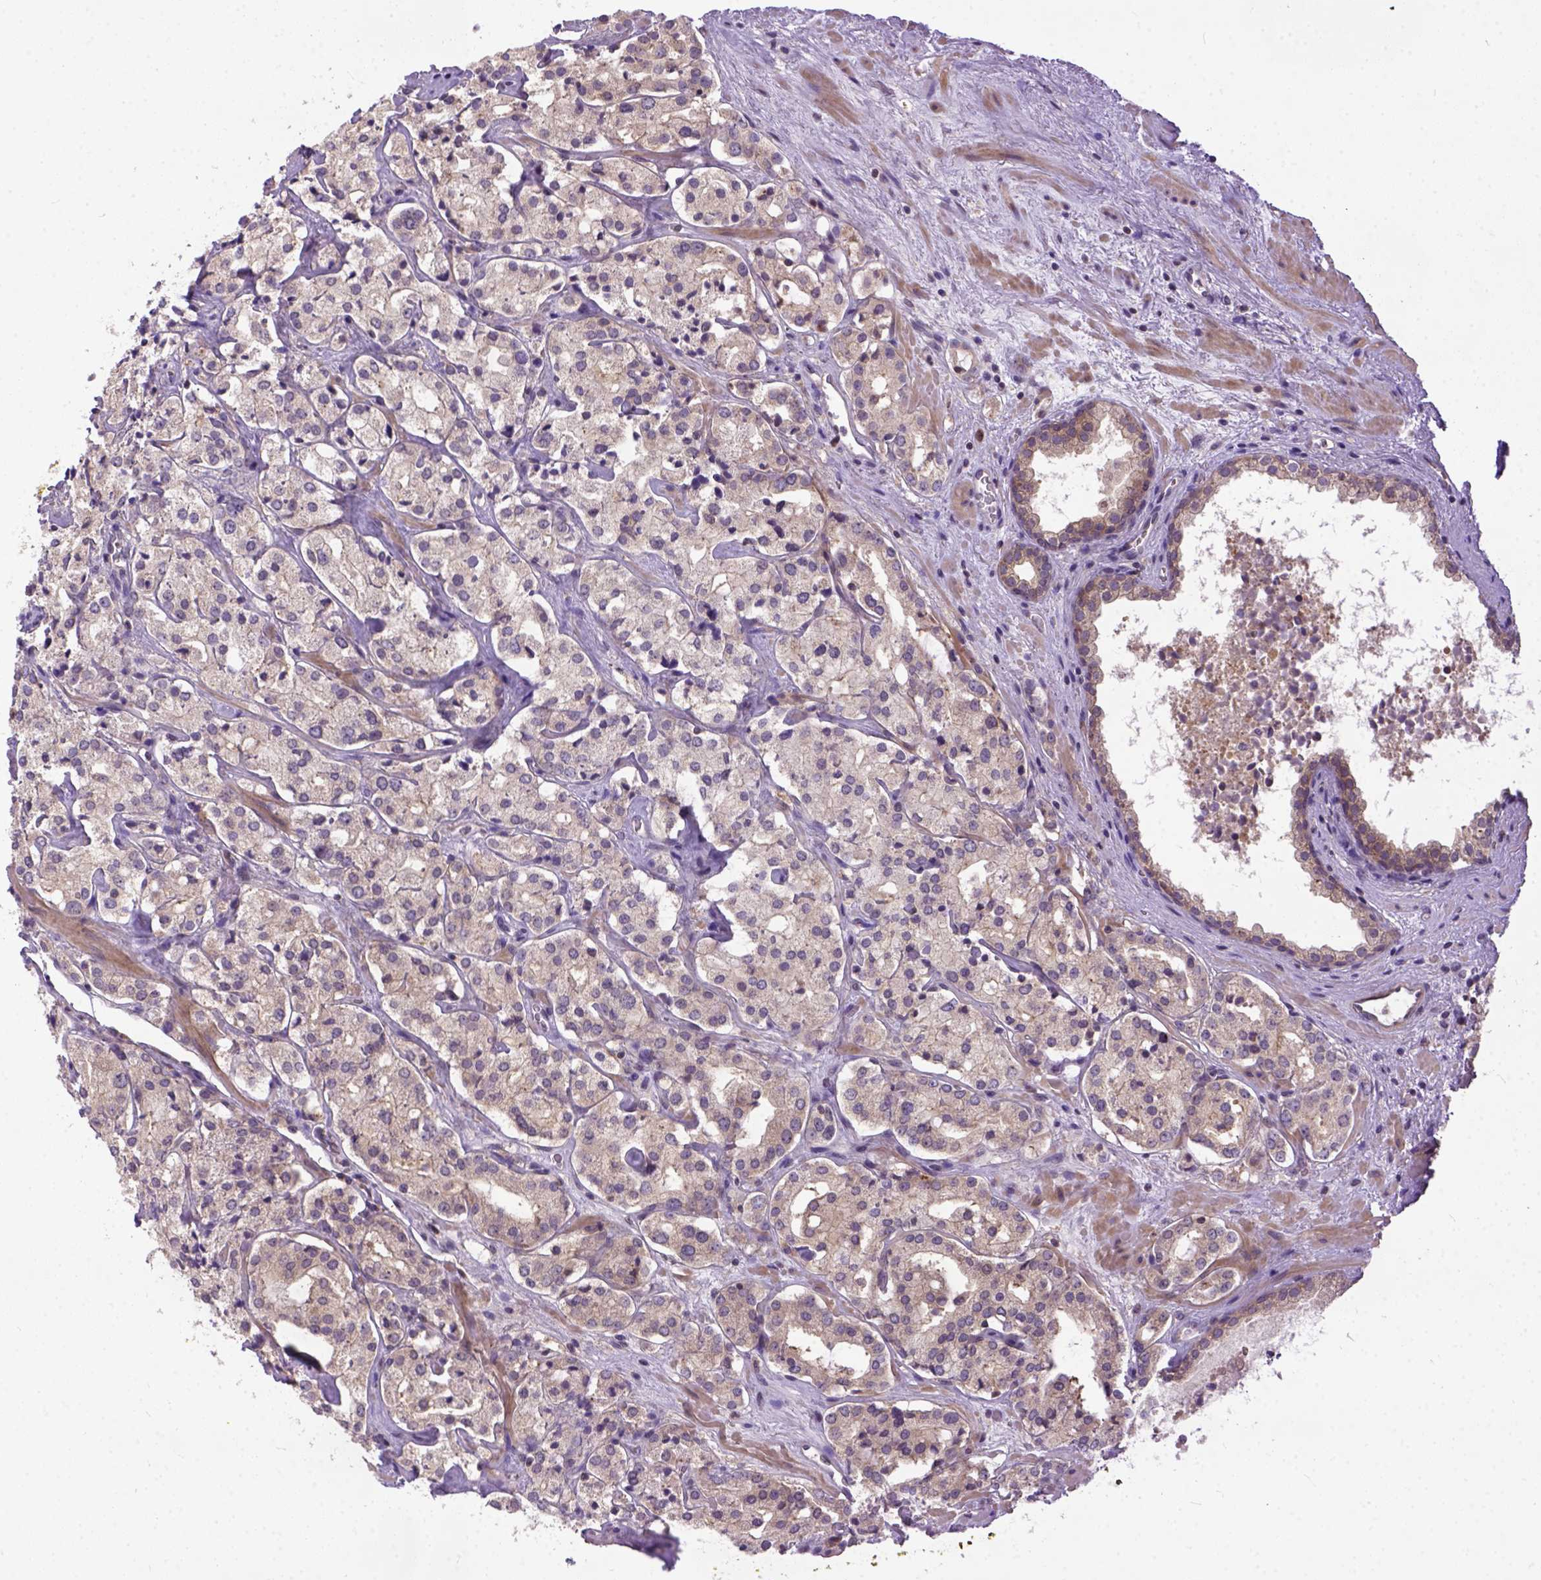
{"staining": {"intensity": "moderate", "quantity": "<25%", "location": "cytoplasmic/membranous"}, "tissue": "prostate cancer", "cell_type": "Tumor cells", "image_type": "cancer", "snomed": [{"axis": "morphology", "description": "Adenocarcinoma, NOS"}, {"axis": "topography", "description": "Prostate"}], "caption": "A high-resolution image shows immunohistochemistry staining of adenocarcinoma (prostate), which displays moderate cytoplasmic/membranous staining in about <25% of tumor cells. (DAB = brown stain, brightfield microscopy at high magnification).", "gene": "CPNE1", "patient": {"sex": "male", "age": 66}}